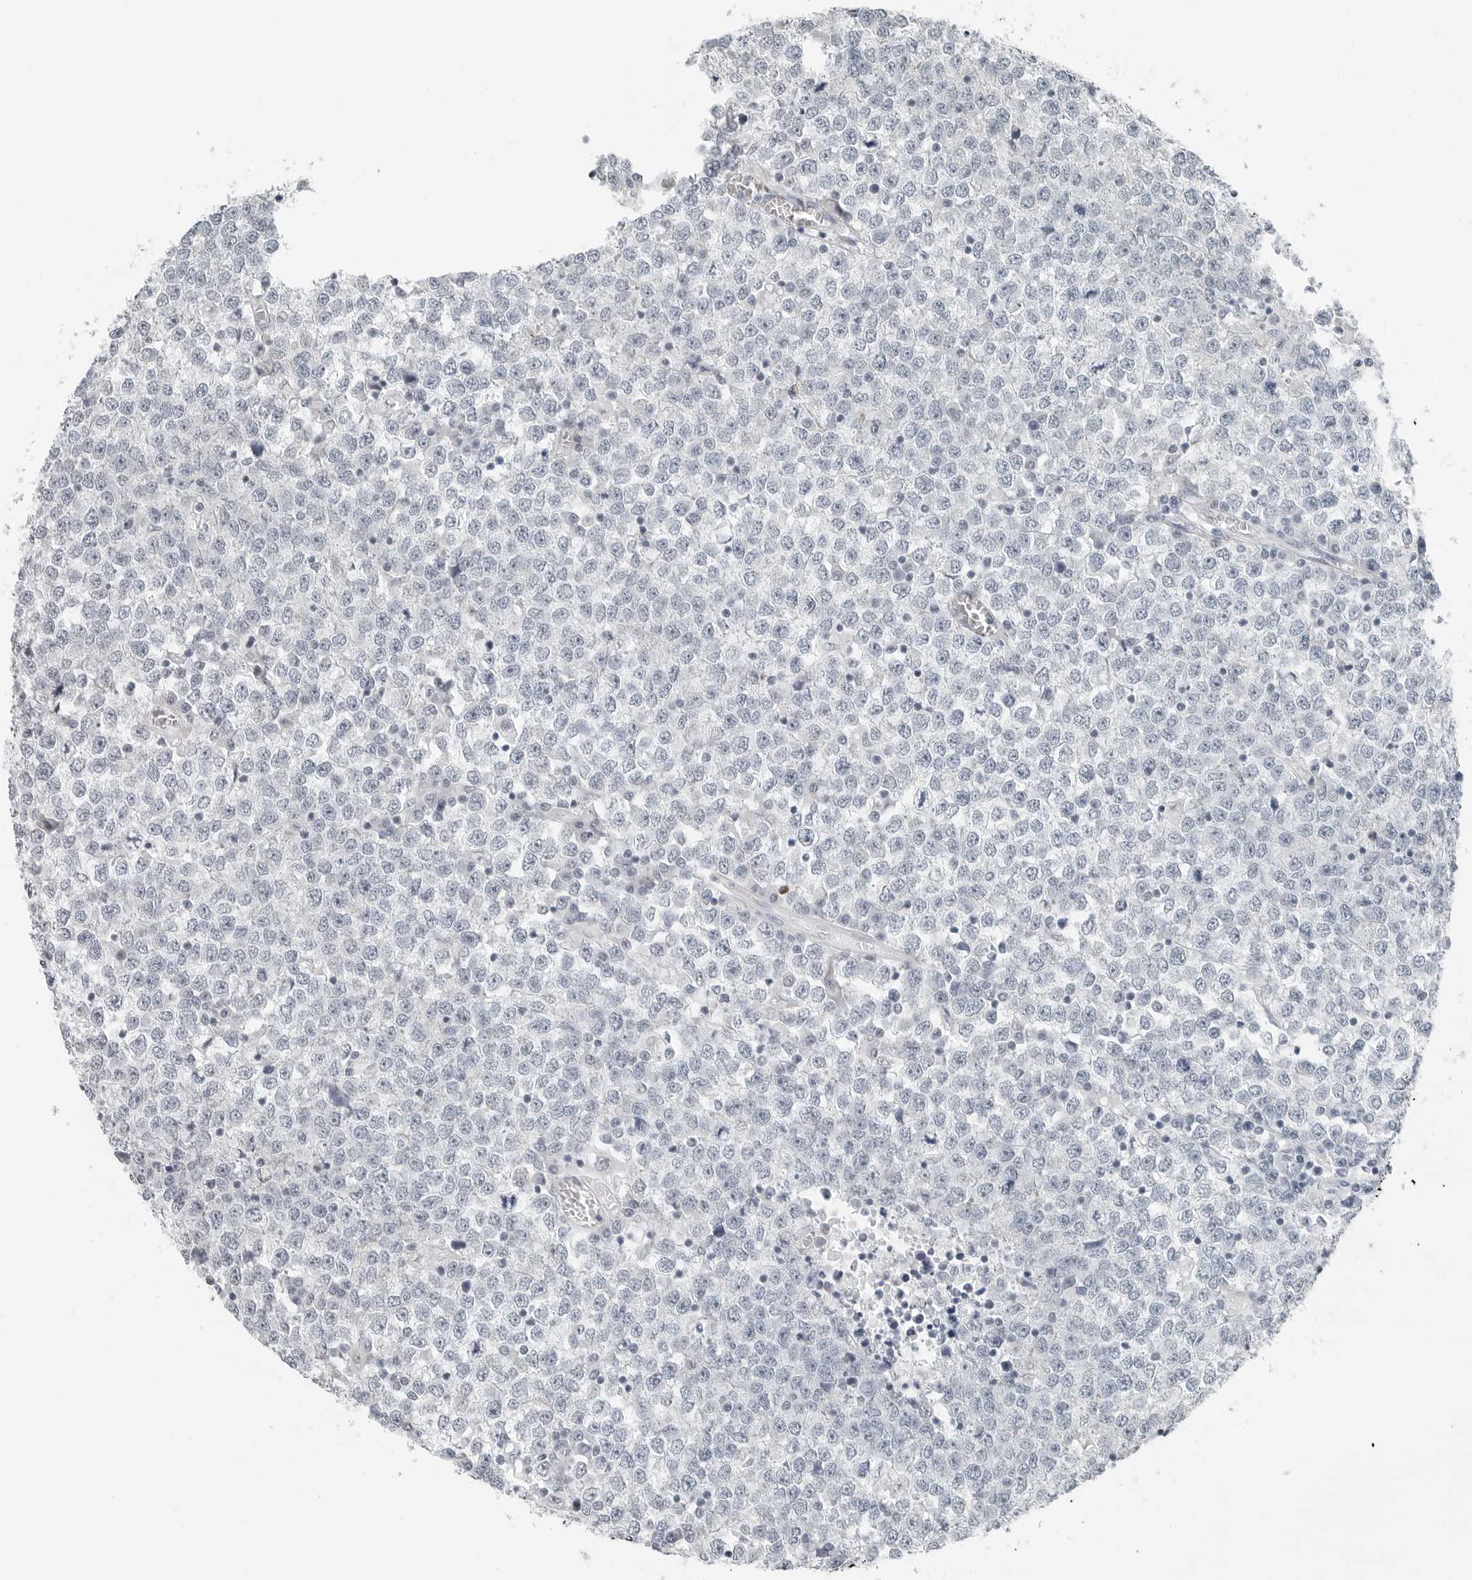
{"staining": {"intensity": "negative", "quantity": "none", "location": "none"}, "tissue": "testis cancer", "cell_type": "Tumor cells", "image_type": "cancer", "snomed": [{"axis": "morphology", "description": "Seminoma, NOS"}, {"axis": "topography", "description": "Testis"}], "caption": "The histopathology image demonstrates no significant staining in tumor cells of testis cancer (seminoma).", "gene": "XIRP1", "patient": {"sex": "male", "age": 65}}